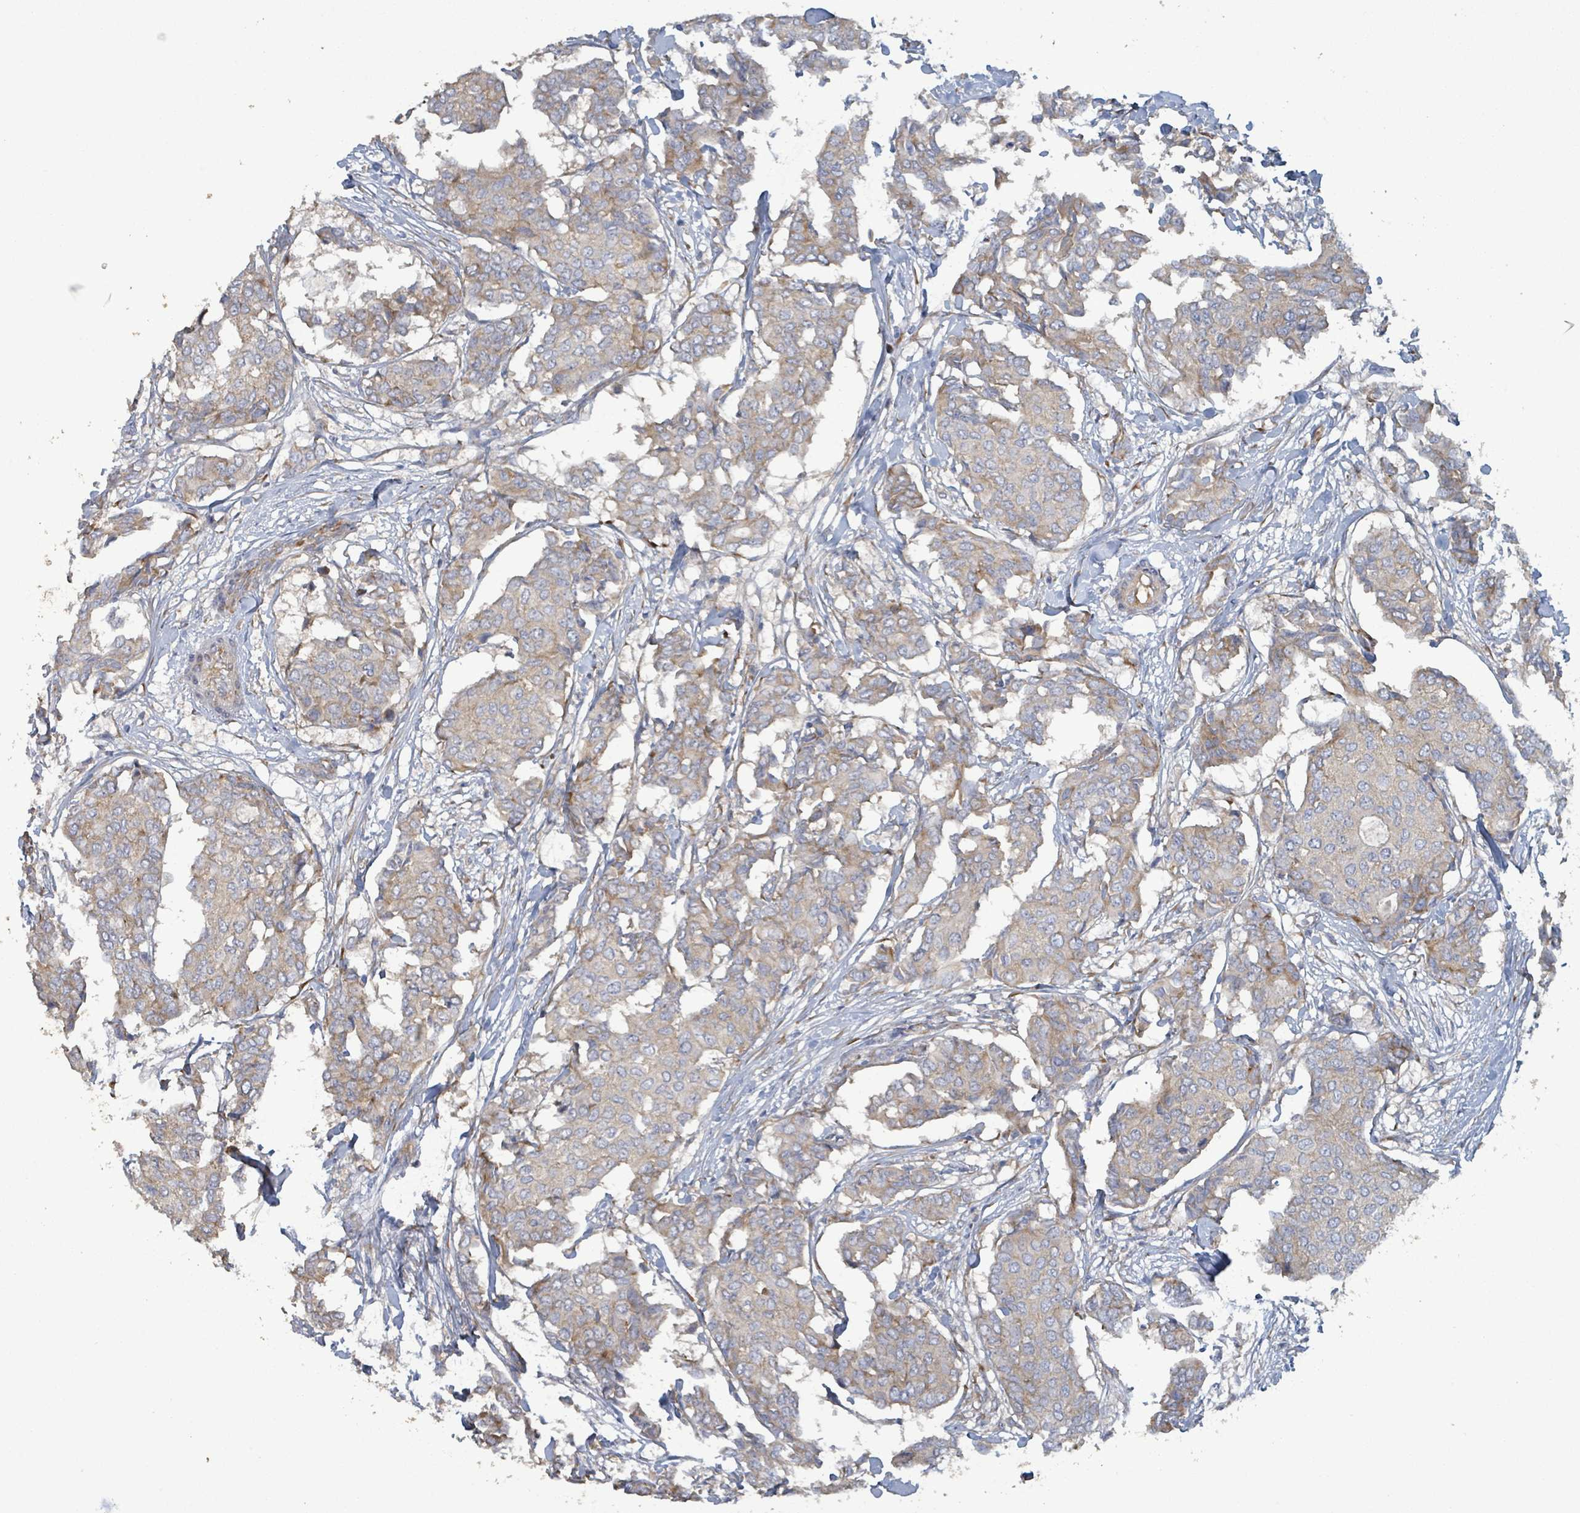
{"staining": {"intensity": "moderate", "quantity": "25%-75%", "location": "cytoplasmic/membranous"}, "tissue": "breast cancer", "cell_type": "Tumor cells", "image_type": "cancer", "snomed": [{"axis": "morphology", "description": "Duct carcinoma"}, {"axis": "topography", "description": "Breast"}], "caption": "A medium amount of moderate cytoplasmic/membranous staining is identified in about 25%-75% of tumor cells in breast cancer (invasive ductal carcinoma) tissue.", "gene": "RPL32", "patient": {"sex": "female", "age": 75}}